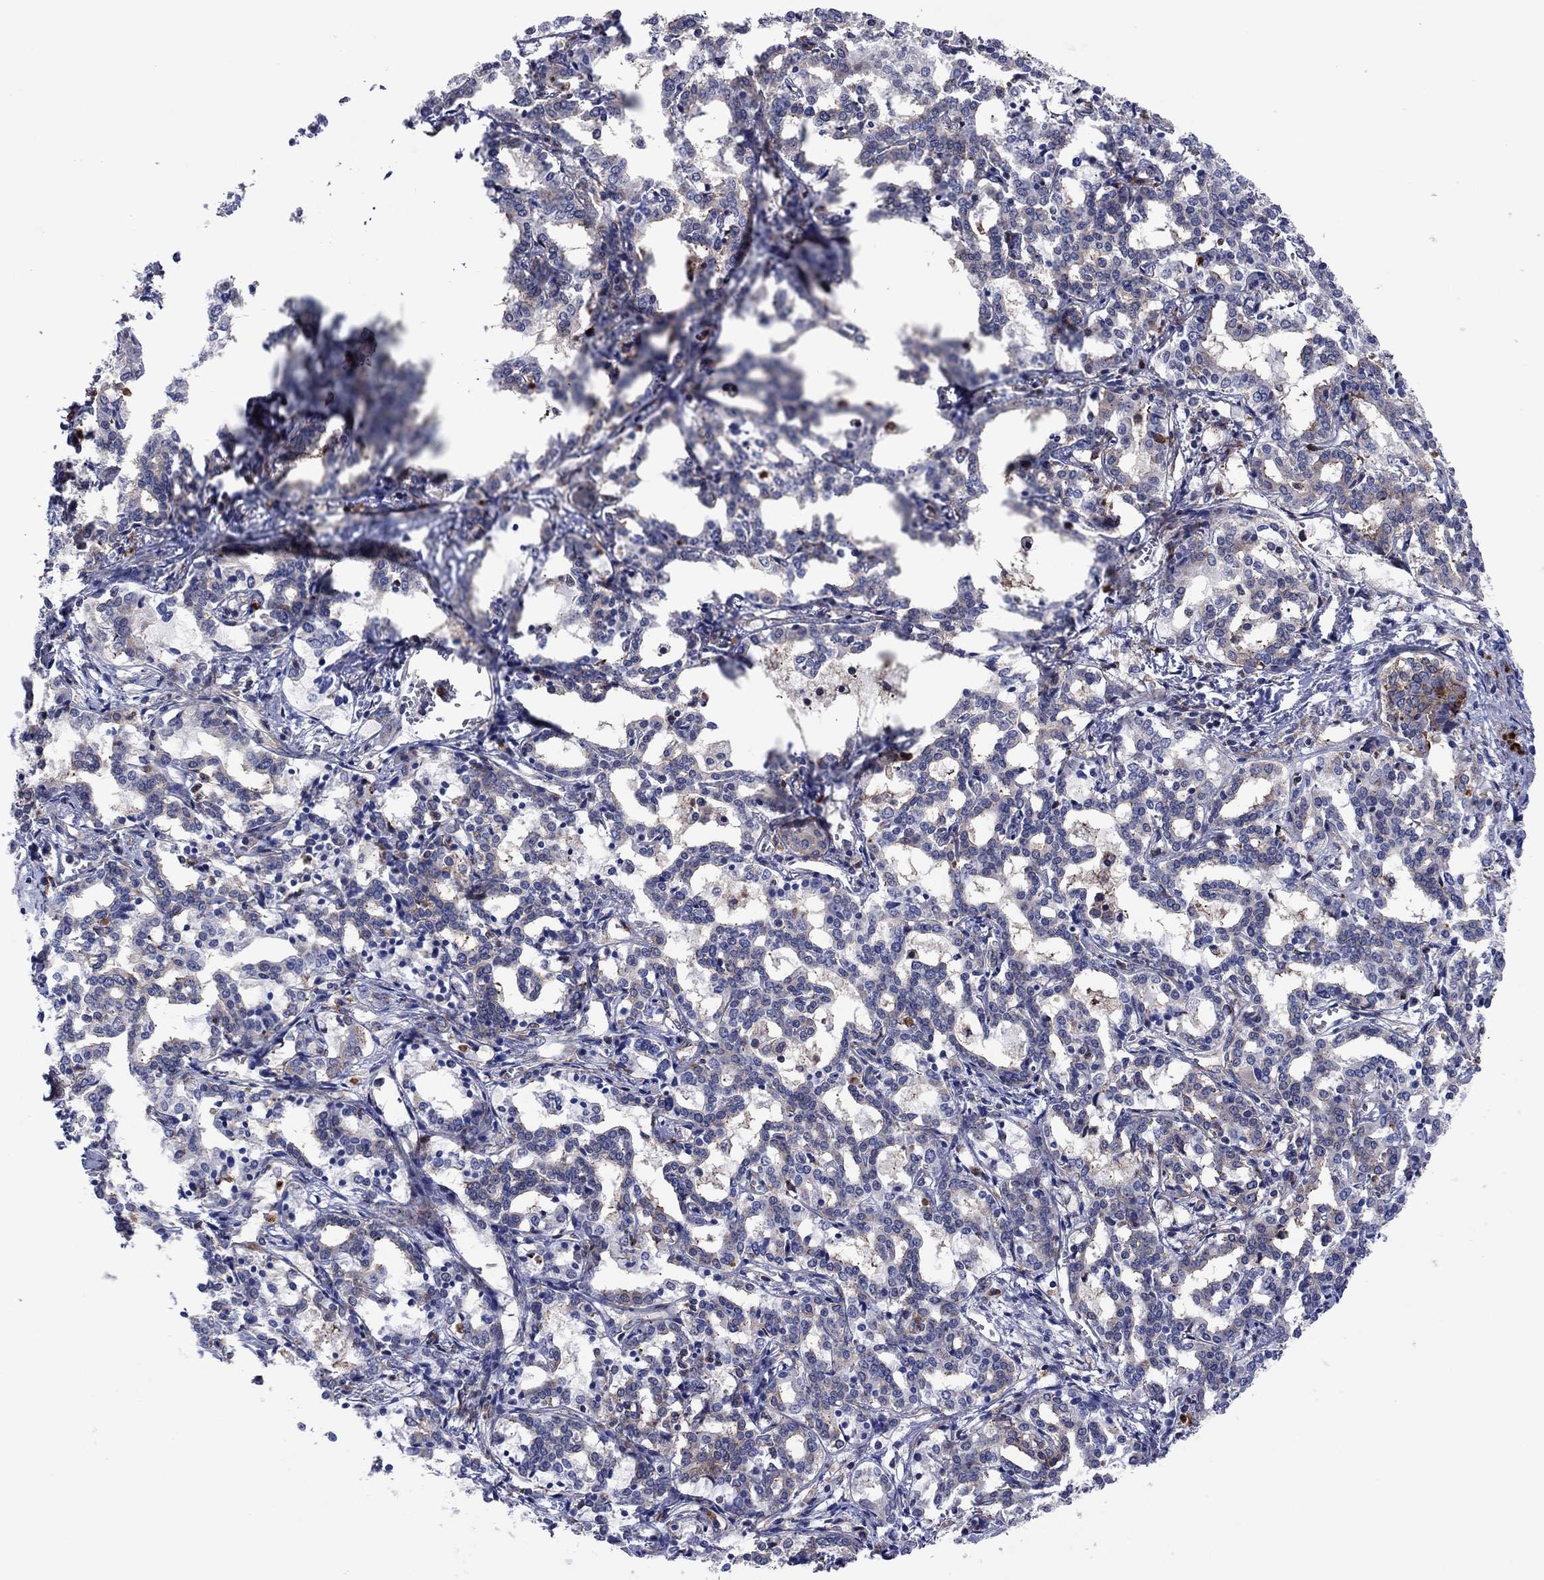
{"staining": {"intensity": "negative", "quantity": "none", "location": "none"}, "tissue": "liver cancer", "cell_type": "Tumor cells", "image_type": "cancer", "snomed": [{"axis": "morphology", "description": "Cholangiocarcinoma"}, {"axis": "topography", "description": "Liver"}], "caption": "Immunohistochemical staining of human liver cancer exhibits no significant staining in tumor cells.", "gene": "GPR155", "patient": {"sex": "female", "age": 47}}